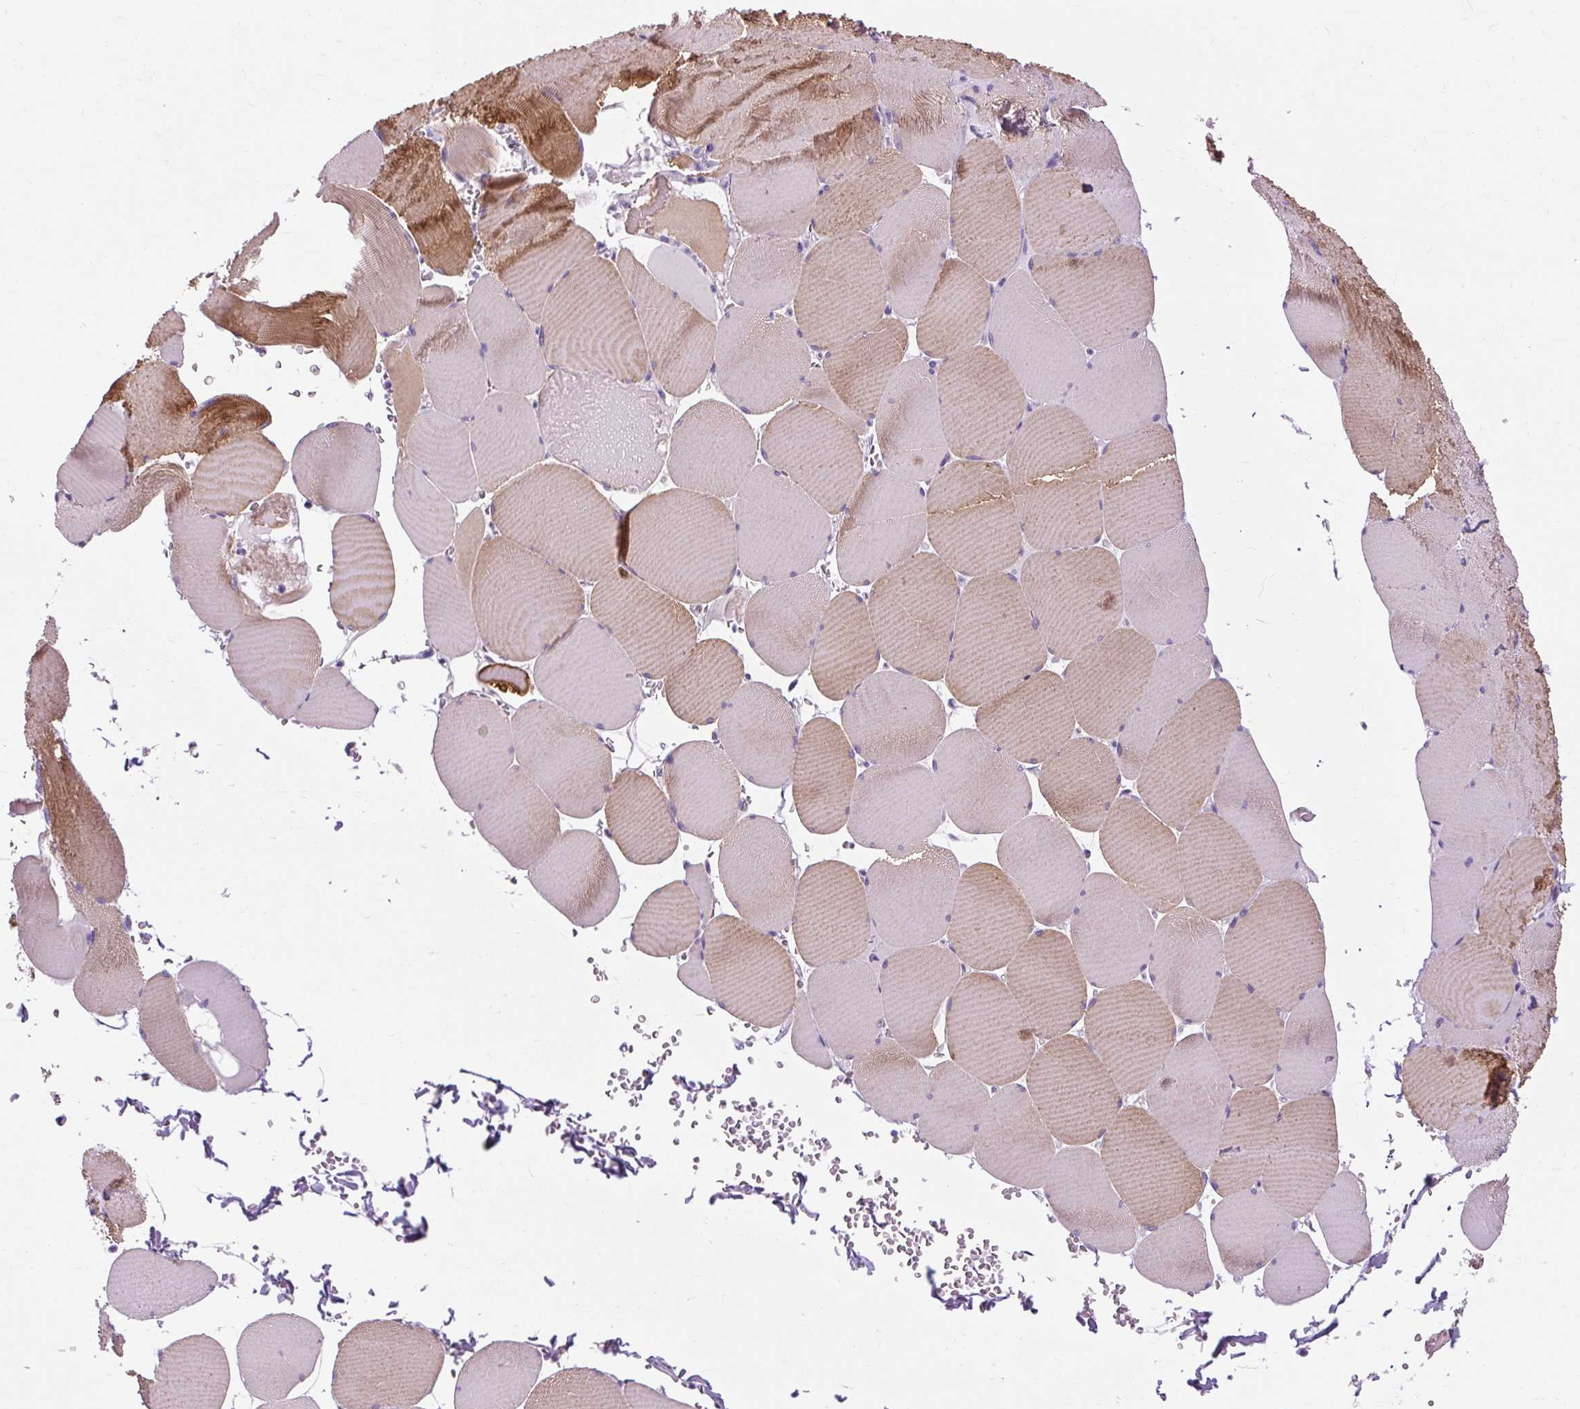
{"staining": {"intensity": "moderate", "quantity": "25%-75%", "location": "cytoplasmic/membranous"}, "tissue": "skeletal muscle", "cell_type": "Myocytes", "image_type": "normal", "snomed": [{"axis": "morphology", "description": "Normal tissue, NOS"}, {"axis": "topography", "description": "Skeletal muscle"}, {"axis": "topography", "description": "Head-Neck"}], "caption": "Immunohistochemical staining of normal skeletal muscle reveals moderate cytoplasmic/membranous protein staining in approximately 25%-75% of myocytes. Using DAB (3,3'-diaminobenzidine) (brown) and hematoxylin (blue) stains, captured at high magnification using brightfield microscopy.", "gene": "B3GNT4", "patient": {"sex": "male", "age": 66}}